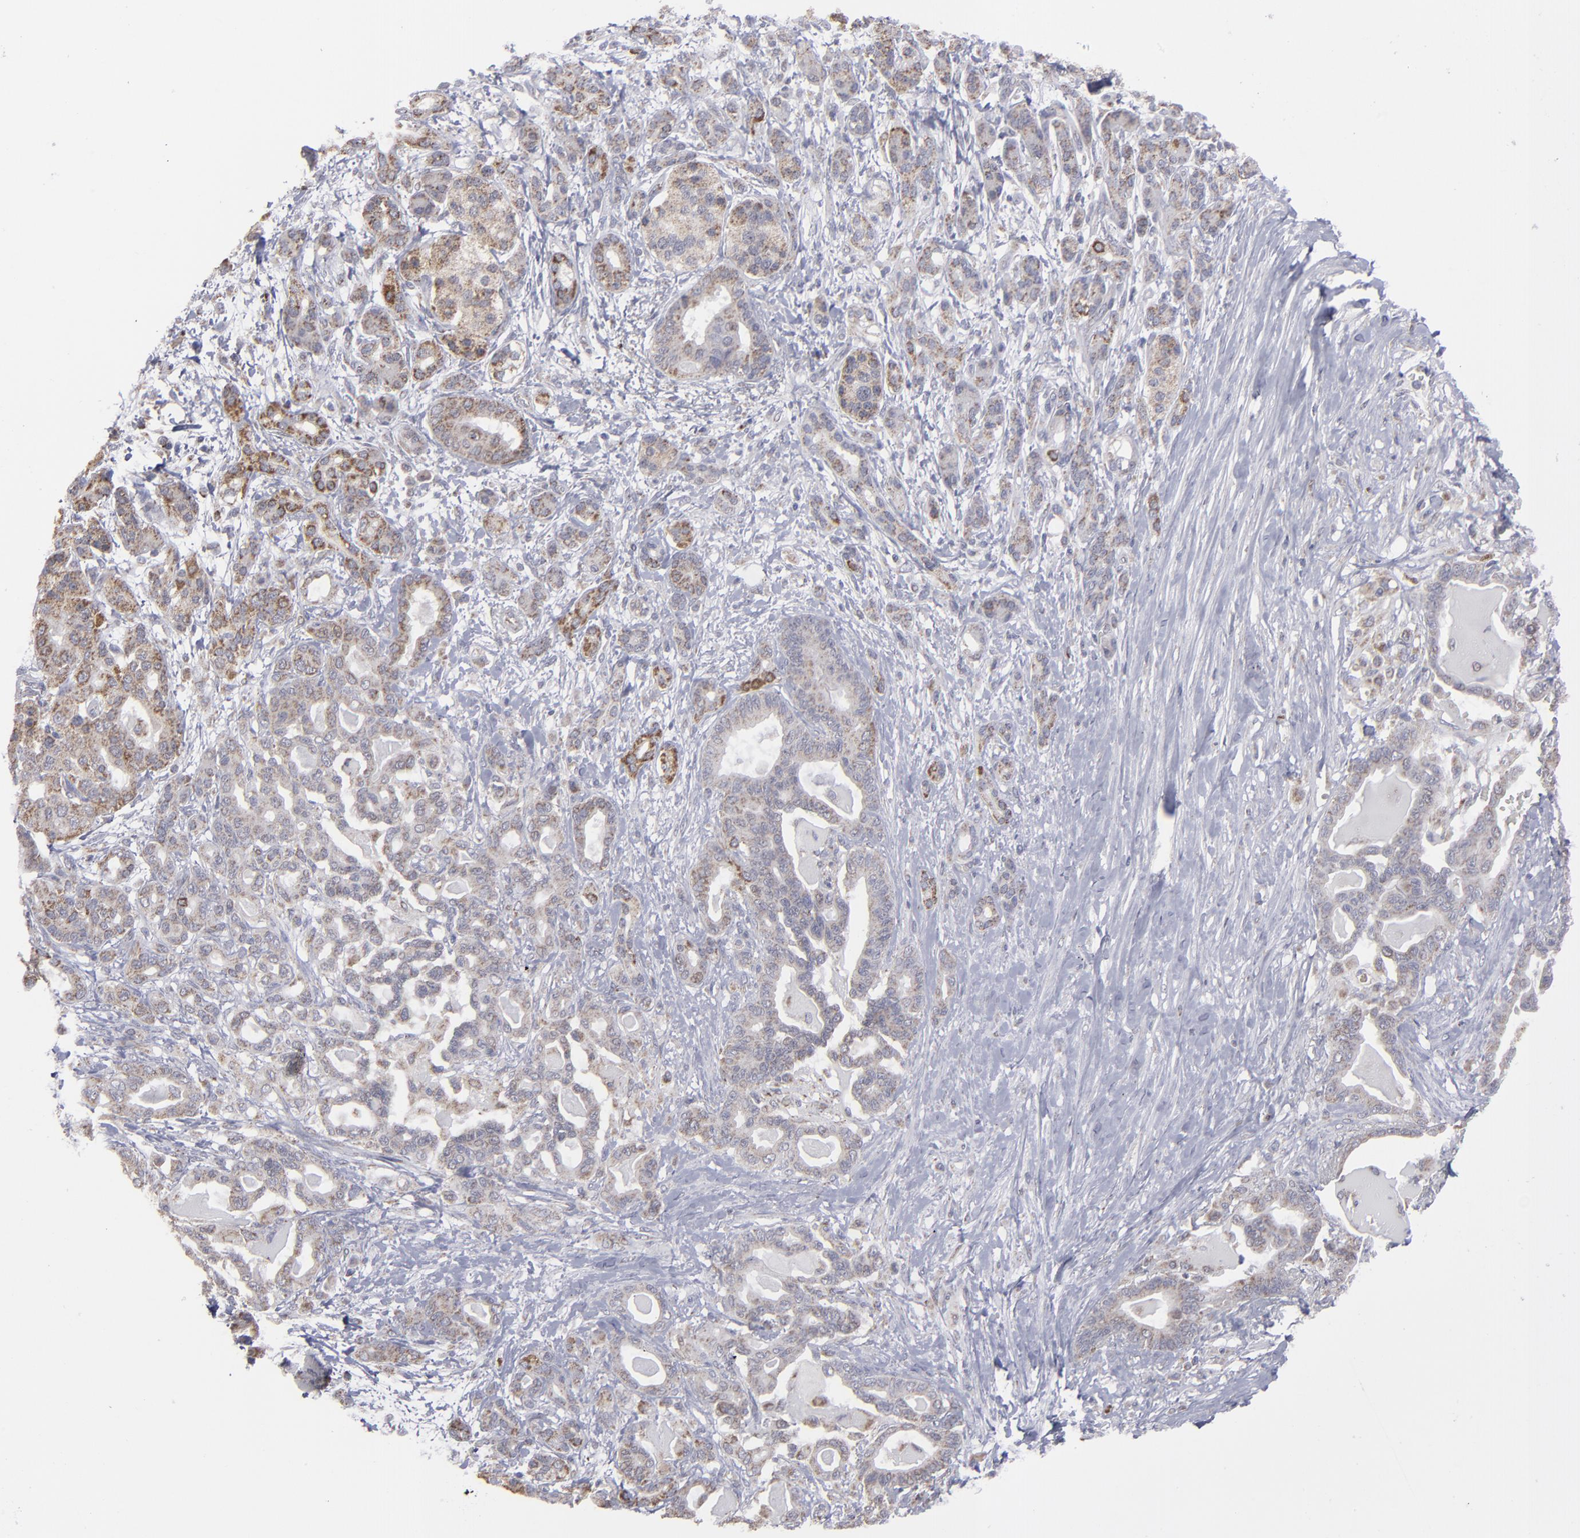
{"staining": {"intensity": "moderate", "quantity": "25%-75%", "location": "cytoplasmic/membranous"}, "tissue": "pancreatic cancer", "cell_type": "Tumor cells", "image_type": "cancer", "snomed": [{"axis": "morphology", "description": "Adenocarcinoma, NOS"}, {"axis": "topography", "description": "Pancreas"}], "caption": "High-magnification brightfield microscopy of pancreatic adenocarcinoma stained with DAB (brown) and counterstained with hematoxylin (blue). tumor cells exhibit moderate cytoplasmic/membranous positivity is identified in approximately25%-75% of cells.", "gene": "MYOM2", "patient": {"sex": "male", "age": 63}}